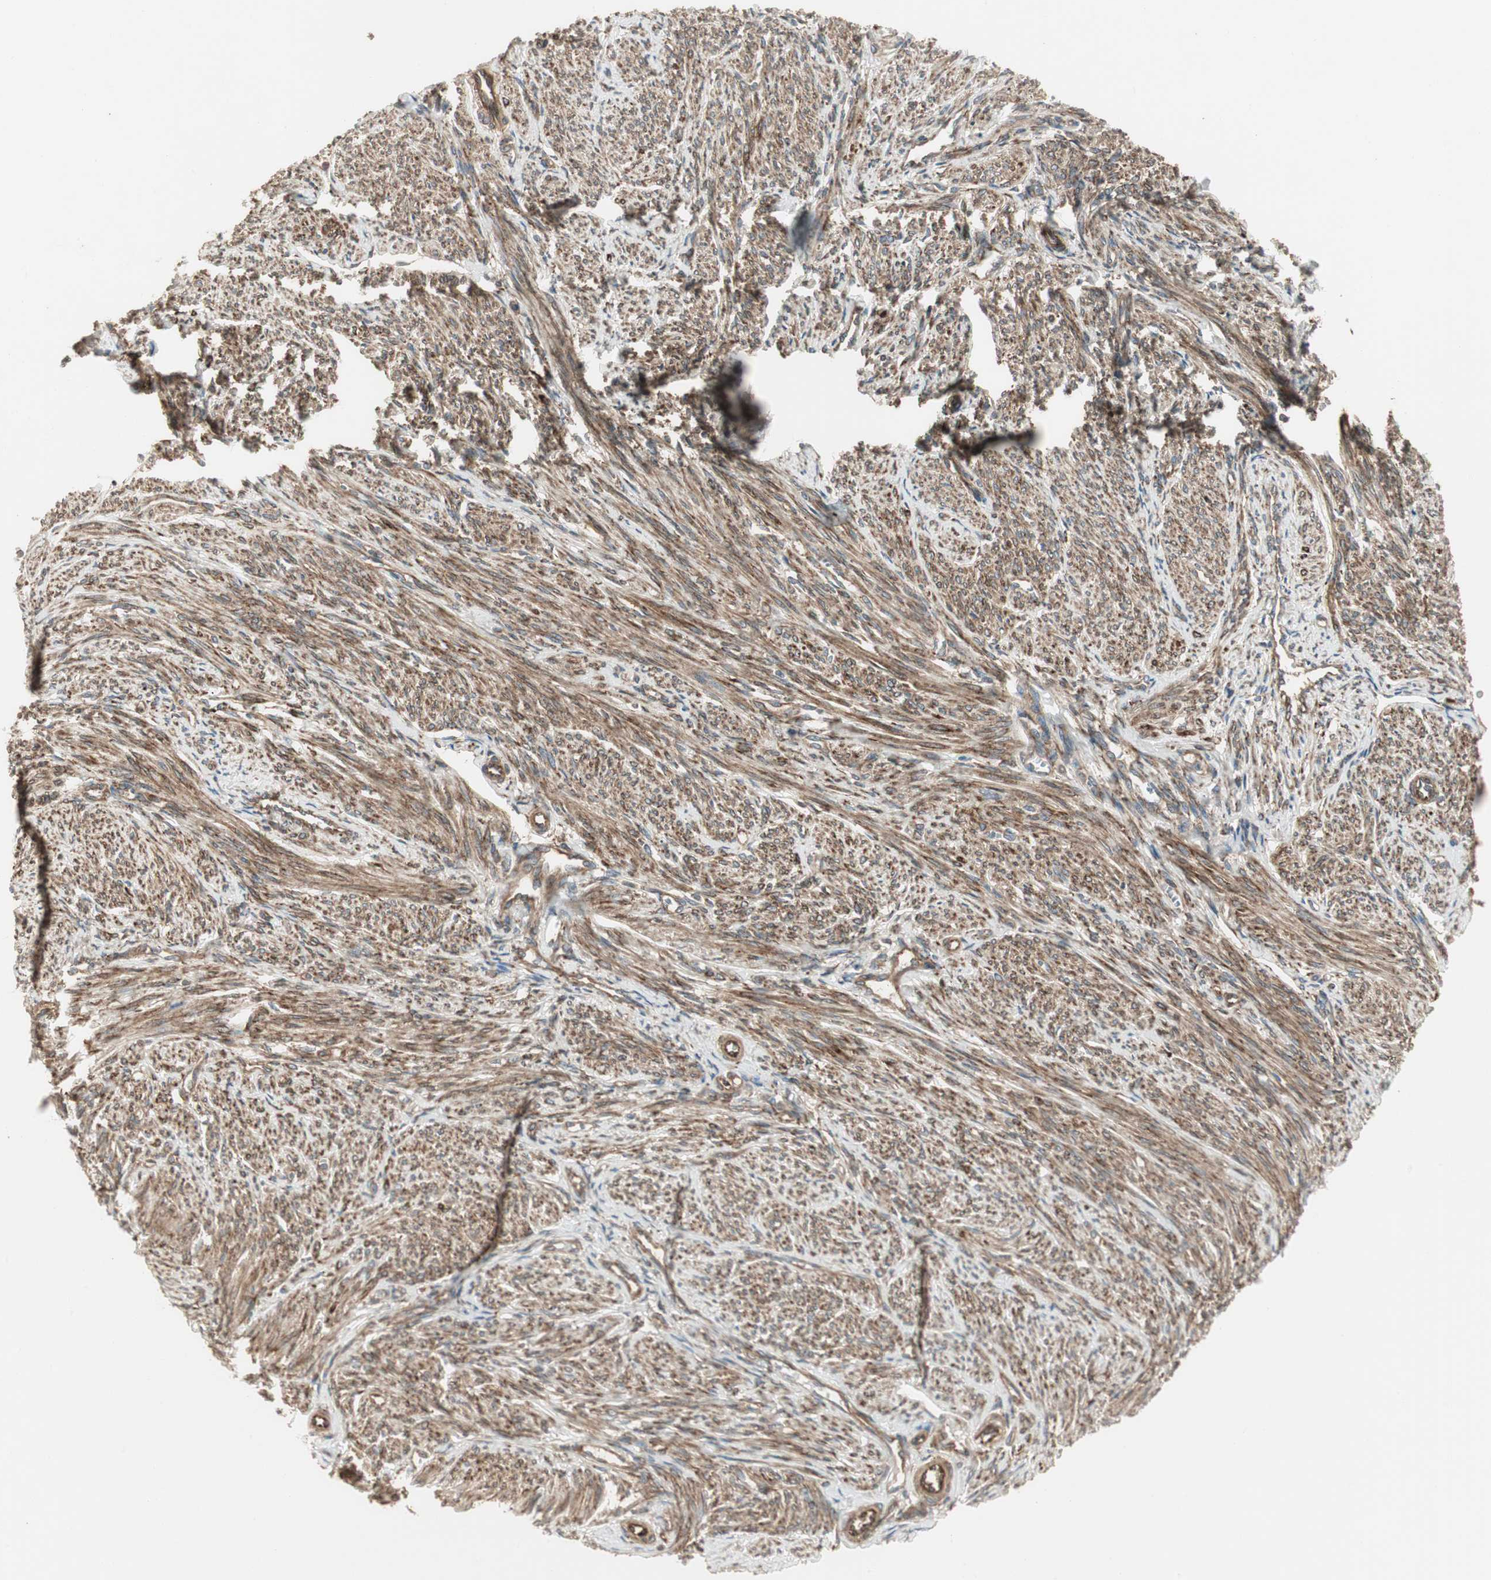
{"staining": {"intensity": "moderate", "quantity": ">75%", "location": "cytoplasmic/membranous"}, "tissue": "smooth muscle", "cell_type": "Smooth muscle cells", "image_type": "normal", "snomed": [{"axis": "morphology", "description": "Normal tissue, NOS"}, {"axis": "topography", "description": "Smooth muscle"}], "caption": "A micrograph showing moderate cytoplasmic/membranous expression in about >75% of smooth muscle cells in benign smooth muscle, as visualized by brown immunohistochemical staining.", "gene": "PRKG1", "patient": {"sex": "female", "age": 65}}